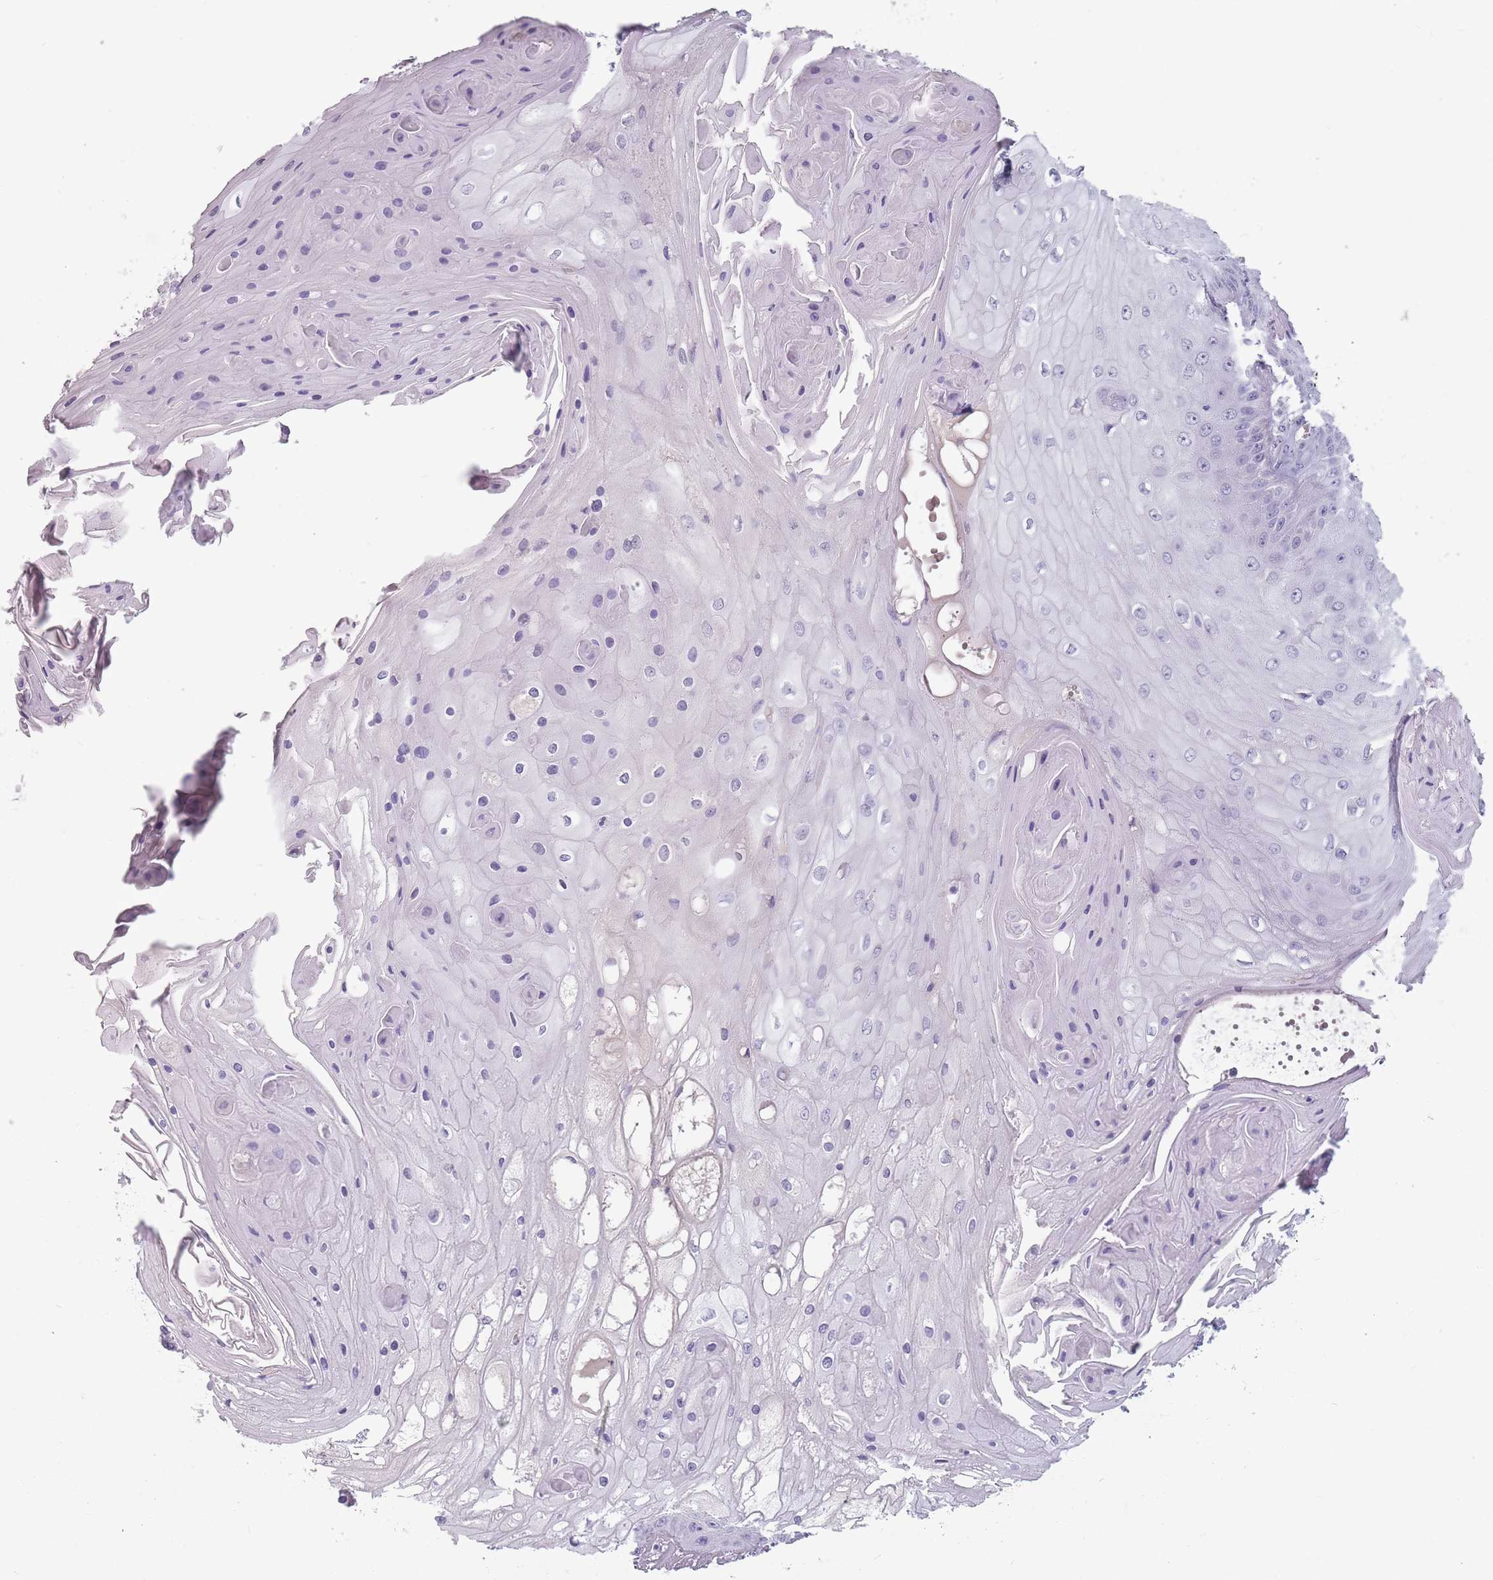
{"staining": {"intensity": "negative", "quantity": "none", "location": "none"}, "tissue": "skin cancer", "cell_type": "Tumor cells", "image_type": "cancer", "snomed": [{"axis": "morphology", "description": "Squamous cell carcinoma, NOS"}, {"axis": "topography", "description": "Skin"}], "caption": "Immunohistochemistry of skin cancer (squamous cell carcinoma) shows no expression in tumor cells. The staining is performed using DAB brown chromogen with nuclei counter-stained in using hematoxylin.", "gene": "CEP19", "patient": {"sex": "male", "age": 70}}